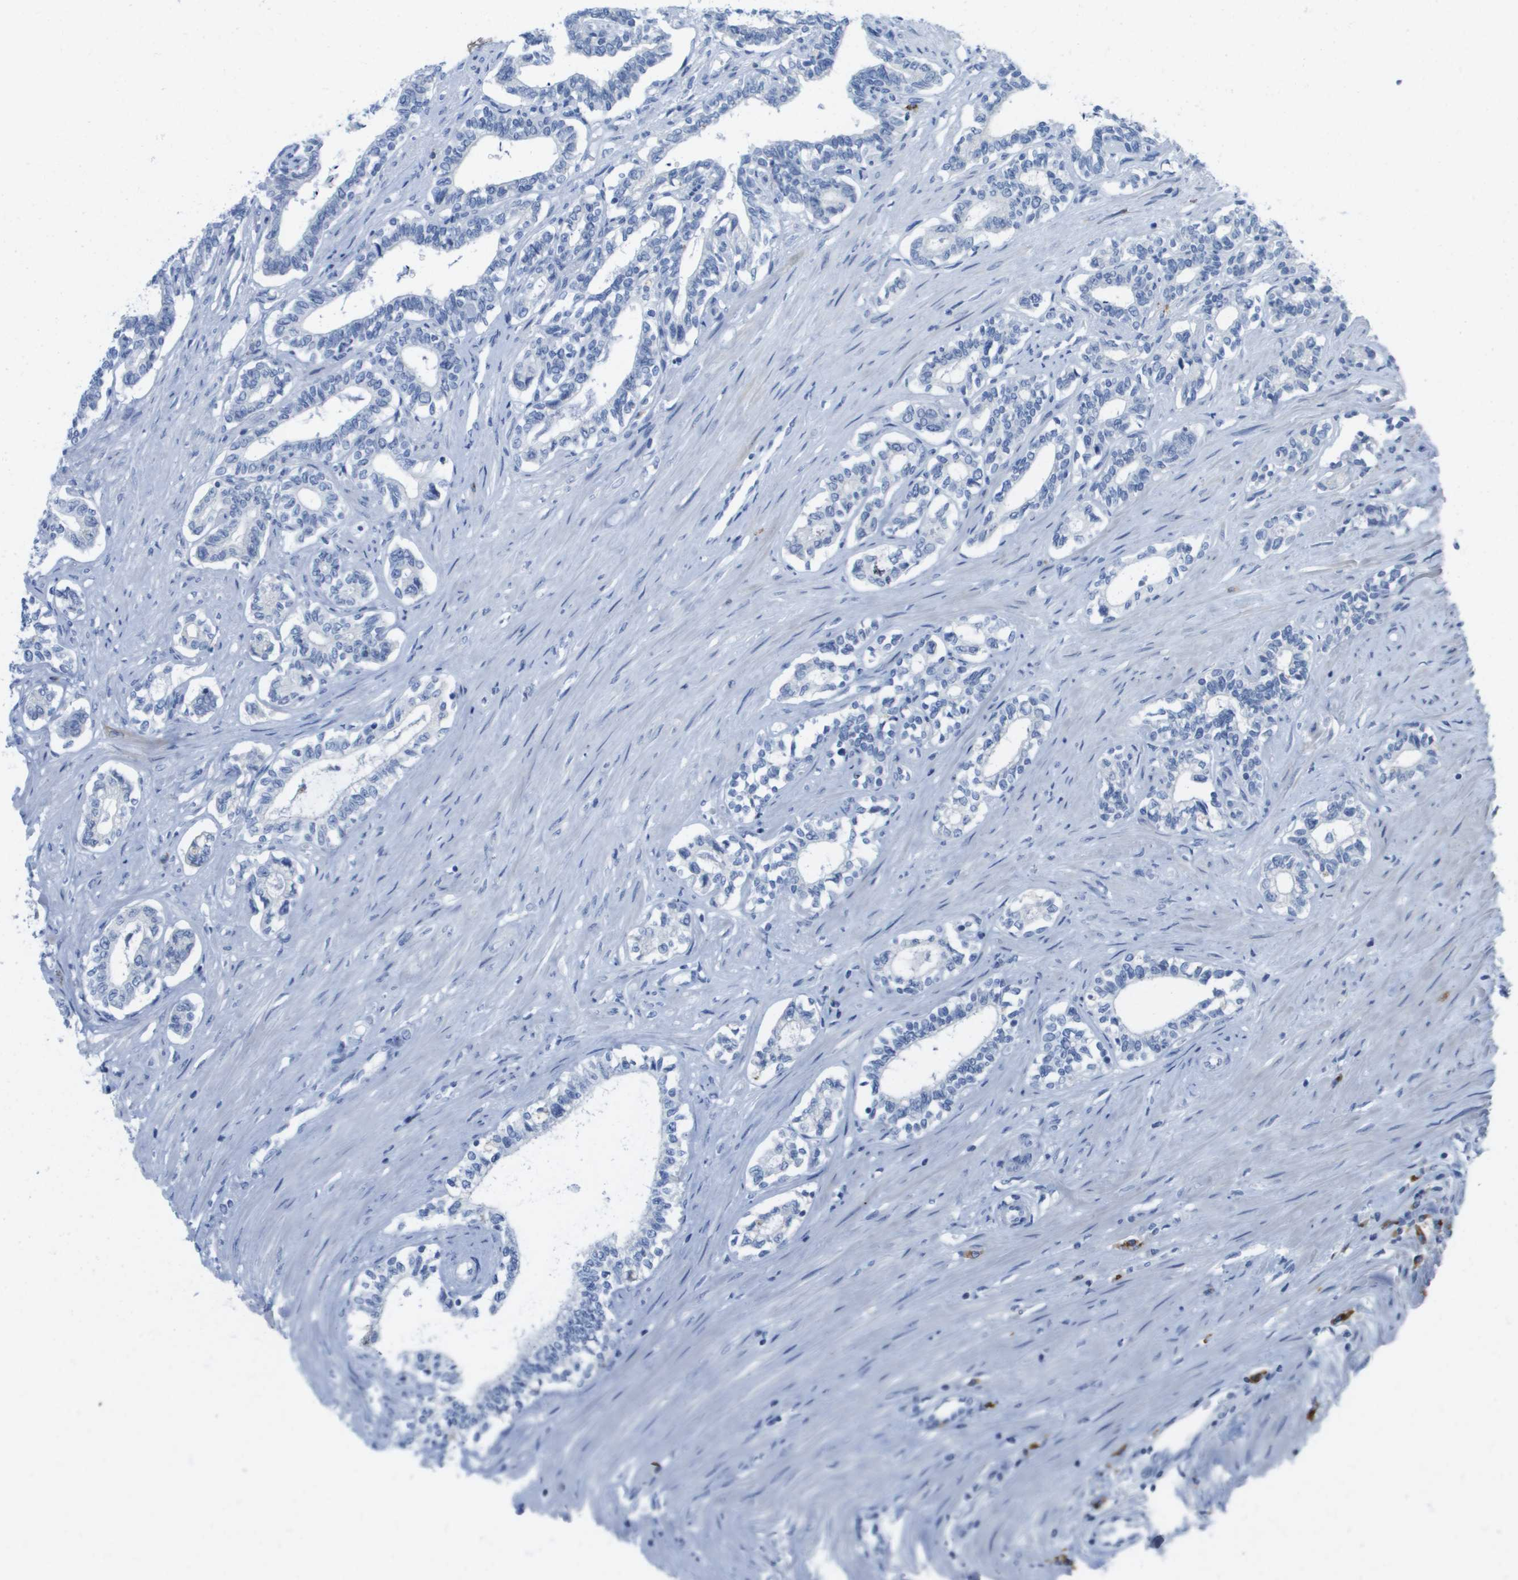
{"staining": {"intensity": "negative", "quantity": "none", "location": "none"}, "tissue": "seminal vesicle", "cell_type": "Glandular cells", "image_type": "normal", "snomed": [{"axis": "morphology", "description": "Normal tissue, NOS"}, {"axis": "morphology", "description": "Adenocarcinoma, High grade"}, {"axis": "topography", "description": "Prostate"}, {"axis": "topography", "description": "Seminal veicle"}], "caption": "Seminal vesicle was stained to show a protein in brown. There is no significant staining in glandular cells. (Immunohistochemistry (ihc), brightfield microscopy, high magnification).", "gene": "GPR18", "patient": {"sex": "male", "age": 55}}